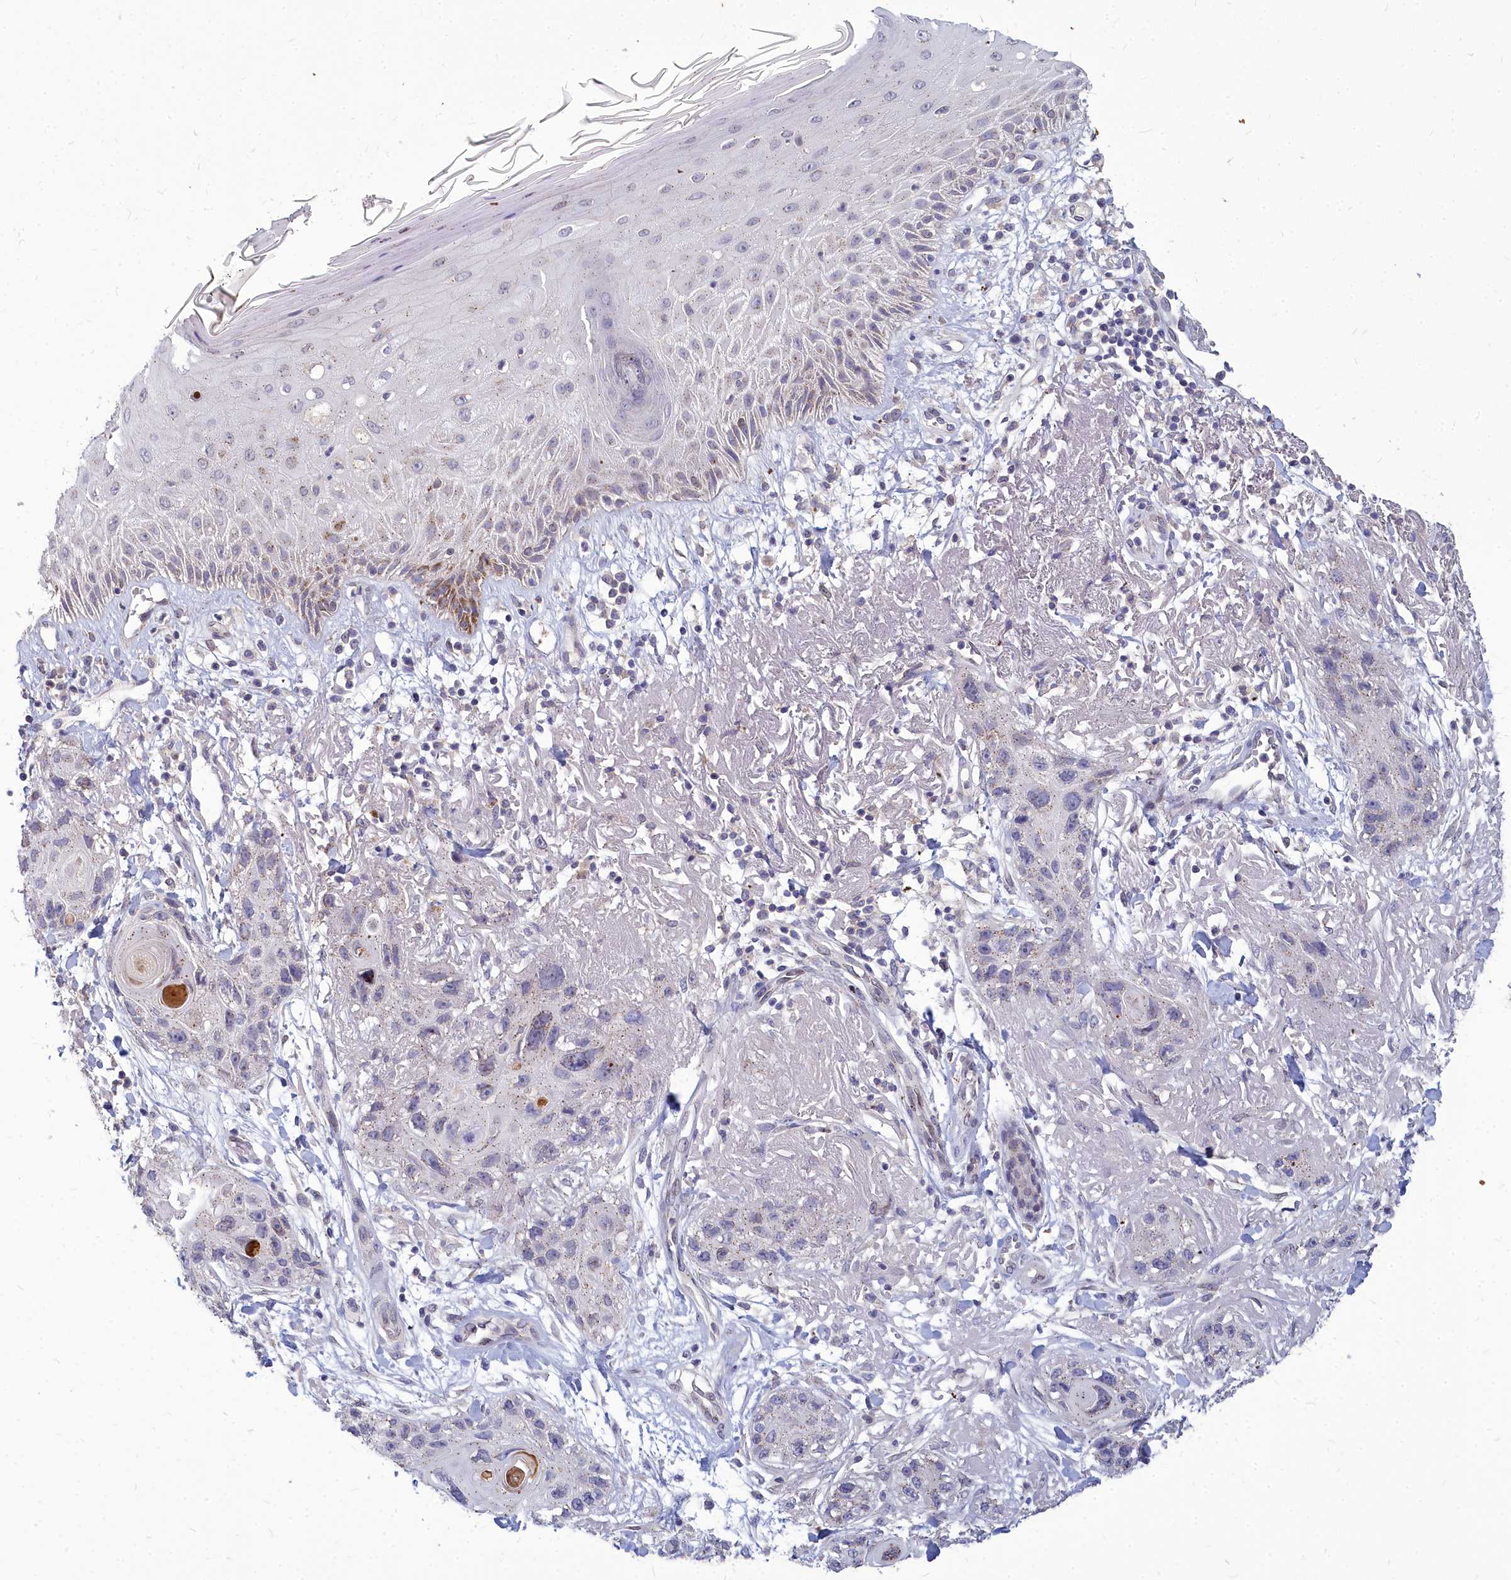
{"staining": {"intensity": "weak", "quantity": "25%-75%", "location": "cytoplasmic/membranous"}, "tissue": "skin cancer", "cell_type": "Tumor cells", "image_type": "cancer", "snomed": [{"axis": "morphology", "description": "Normal tissue, NOS"}, {"axis": "morphology", "description": "Squamous cell carcinoma, NOS"}, {"axis": "topography", "description": "Skin"}], "caption": "IHC photomicrograph of neoplastic tissue: skin squamous cell carcinoma stained using immunohistochemistry demonstrates low levels of weak protein expression localized specifically in the cytoplasmic/membranous of tumor cells, appearing as a cytoplasmic/membranous brown color.", "gene": "NOXA1", "patient": {"sex": "male", "age": 72}}